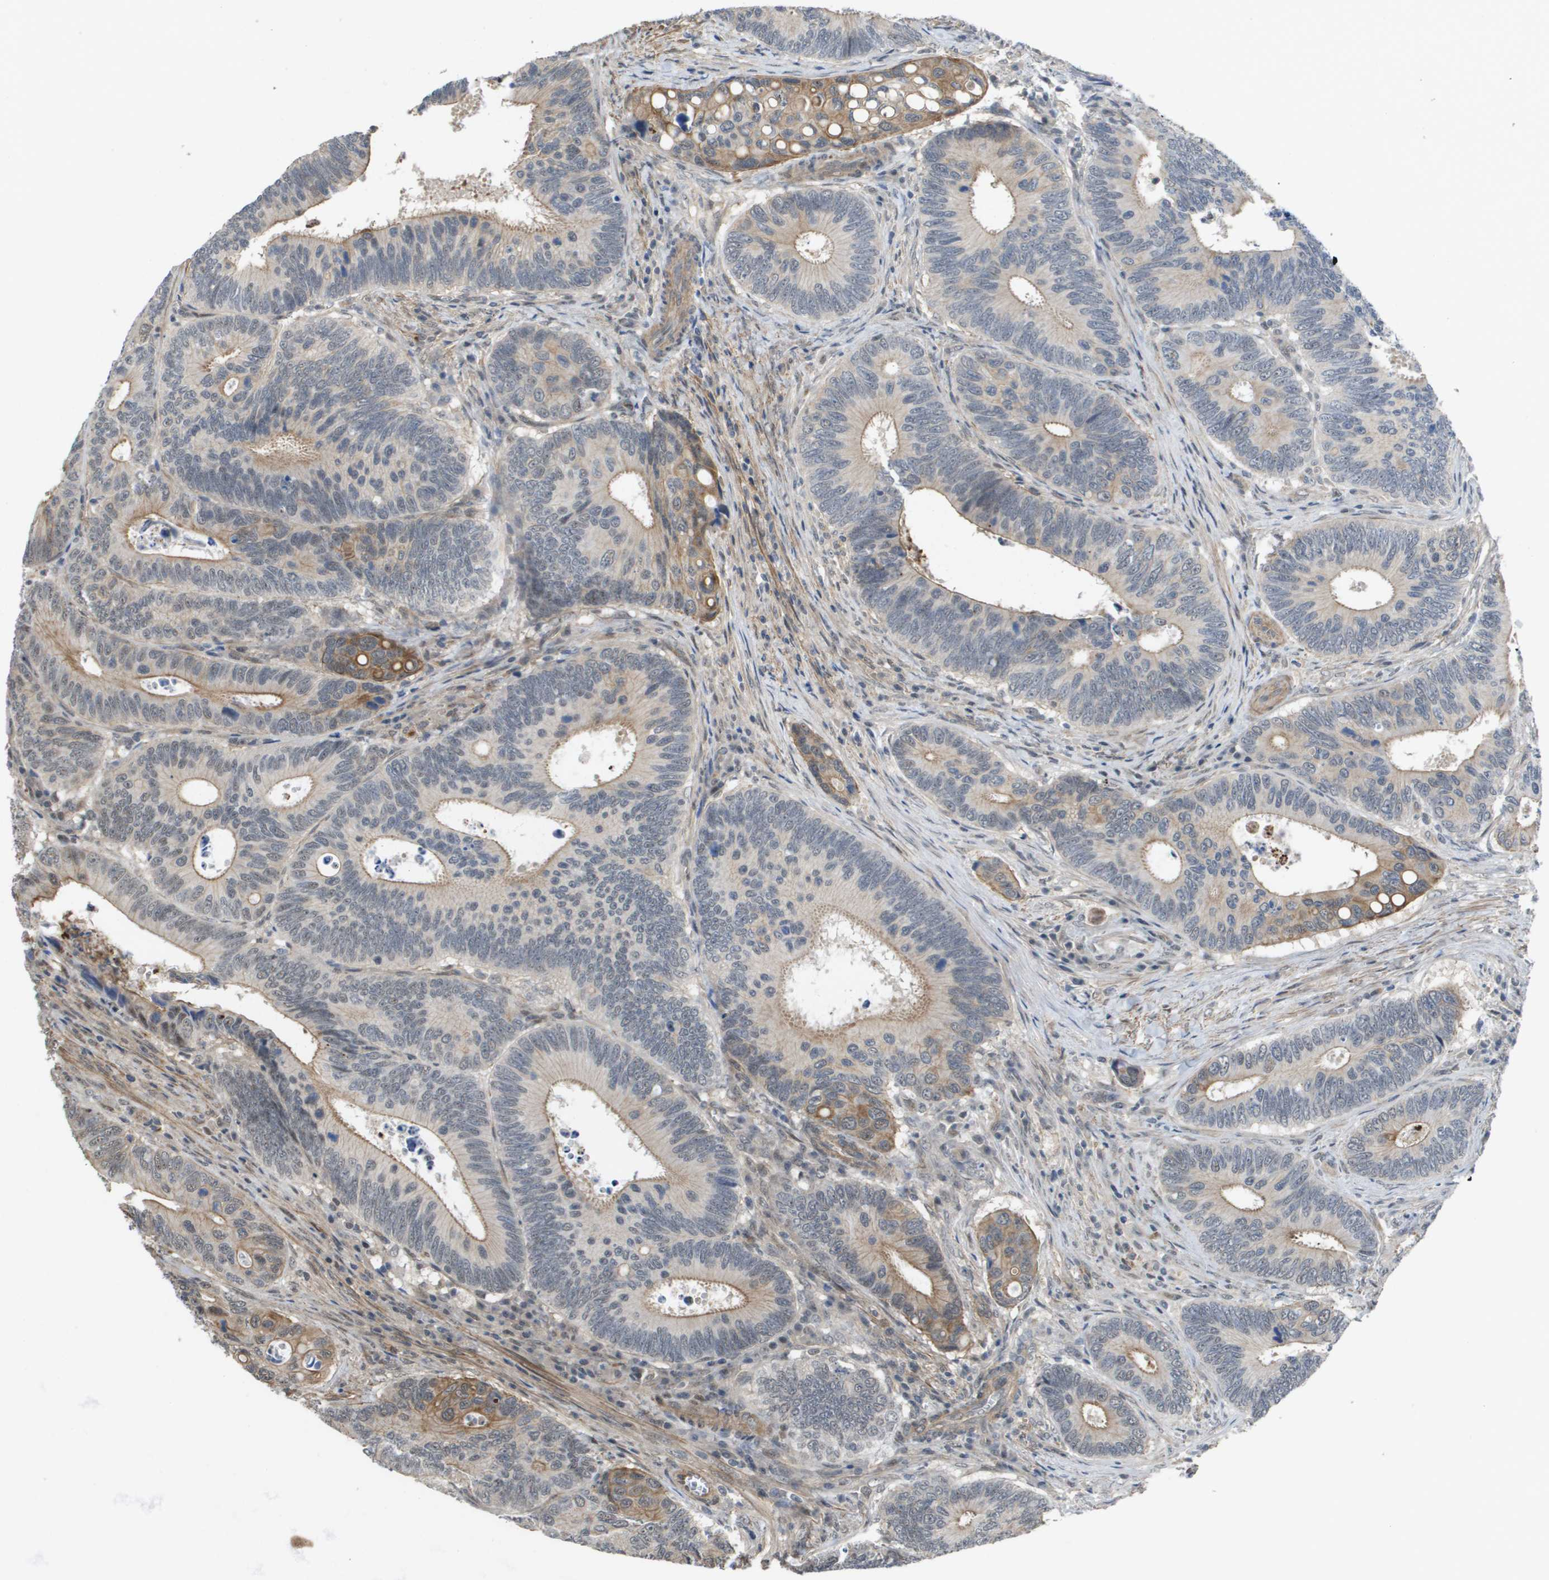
{"staining": {"intensity": "moderate", "quantity": "25%-75%", "location": "cytoplasmic/membranous"}, "tissue": "colorectal cancer", "cell_type": "Tumor cells", "image_type": "cancer", "snomed": [{"axis": "morphology", "description": "Inflammation, NOS"}, {"axis": "morphology", "description": "Adenocarcinoma, NOS"}, {"axis": "topography", "description": "Colon"}], "caption": "Colorectal adenocarcinoma was stained to show a protein in brown. There is medium levels of moderate cytoplasmic/membranous expression in about 25%-75% of tumor cells.", "gene": "RNF112", "patient": {"sex": "male", "age": 72}}